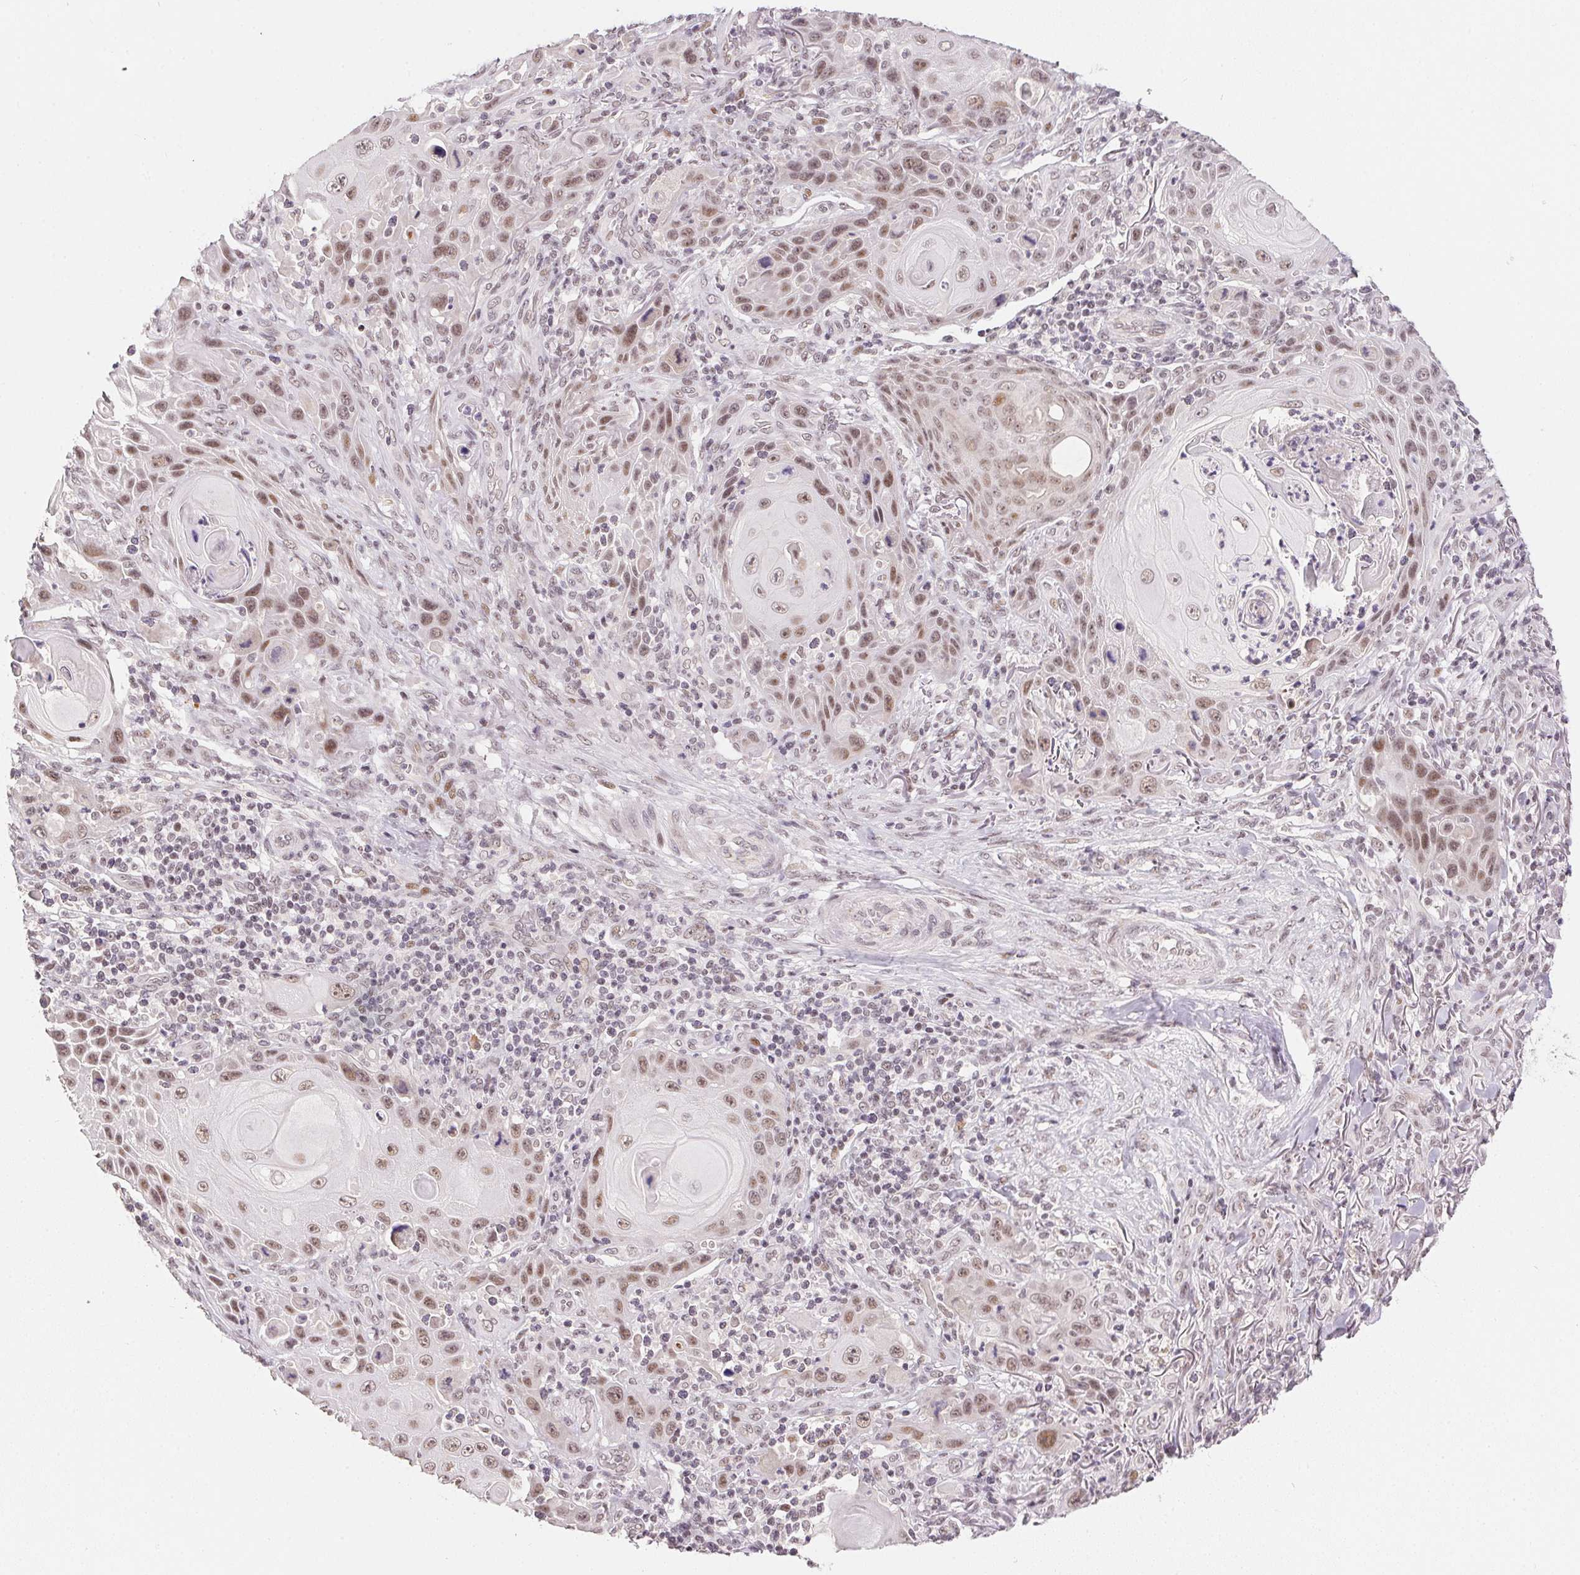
{"staining": {"intensity": "weak", "quantity": ">75%", "location": "nuclear"}, "tissue": "skin cancer", "cell_type": "Tumor cells", "image_type": "cancer", "snomed": [{"axis": "morphology", "description": "Squamous cell carcinoma, NOS"}, {"axis": "topography", "description": "Skin"}], "caption": "The immunohistochemical stain highlights weak nuclear positivity in tumor cells of skin cancer (squamous cell carcinoma) tissue.", "gene": "KDM4D", "patient": {"sex": "female", "age": 94}}